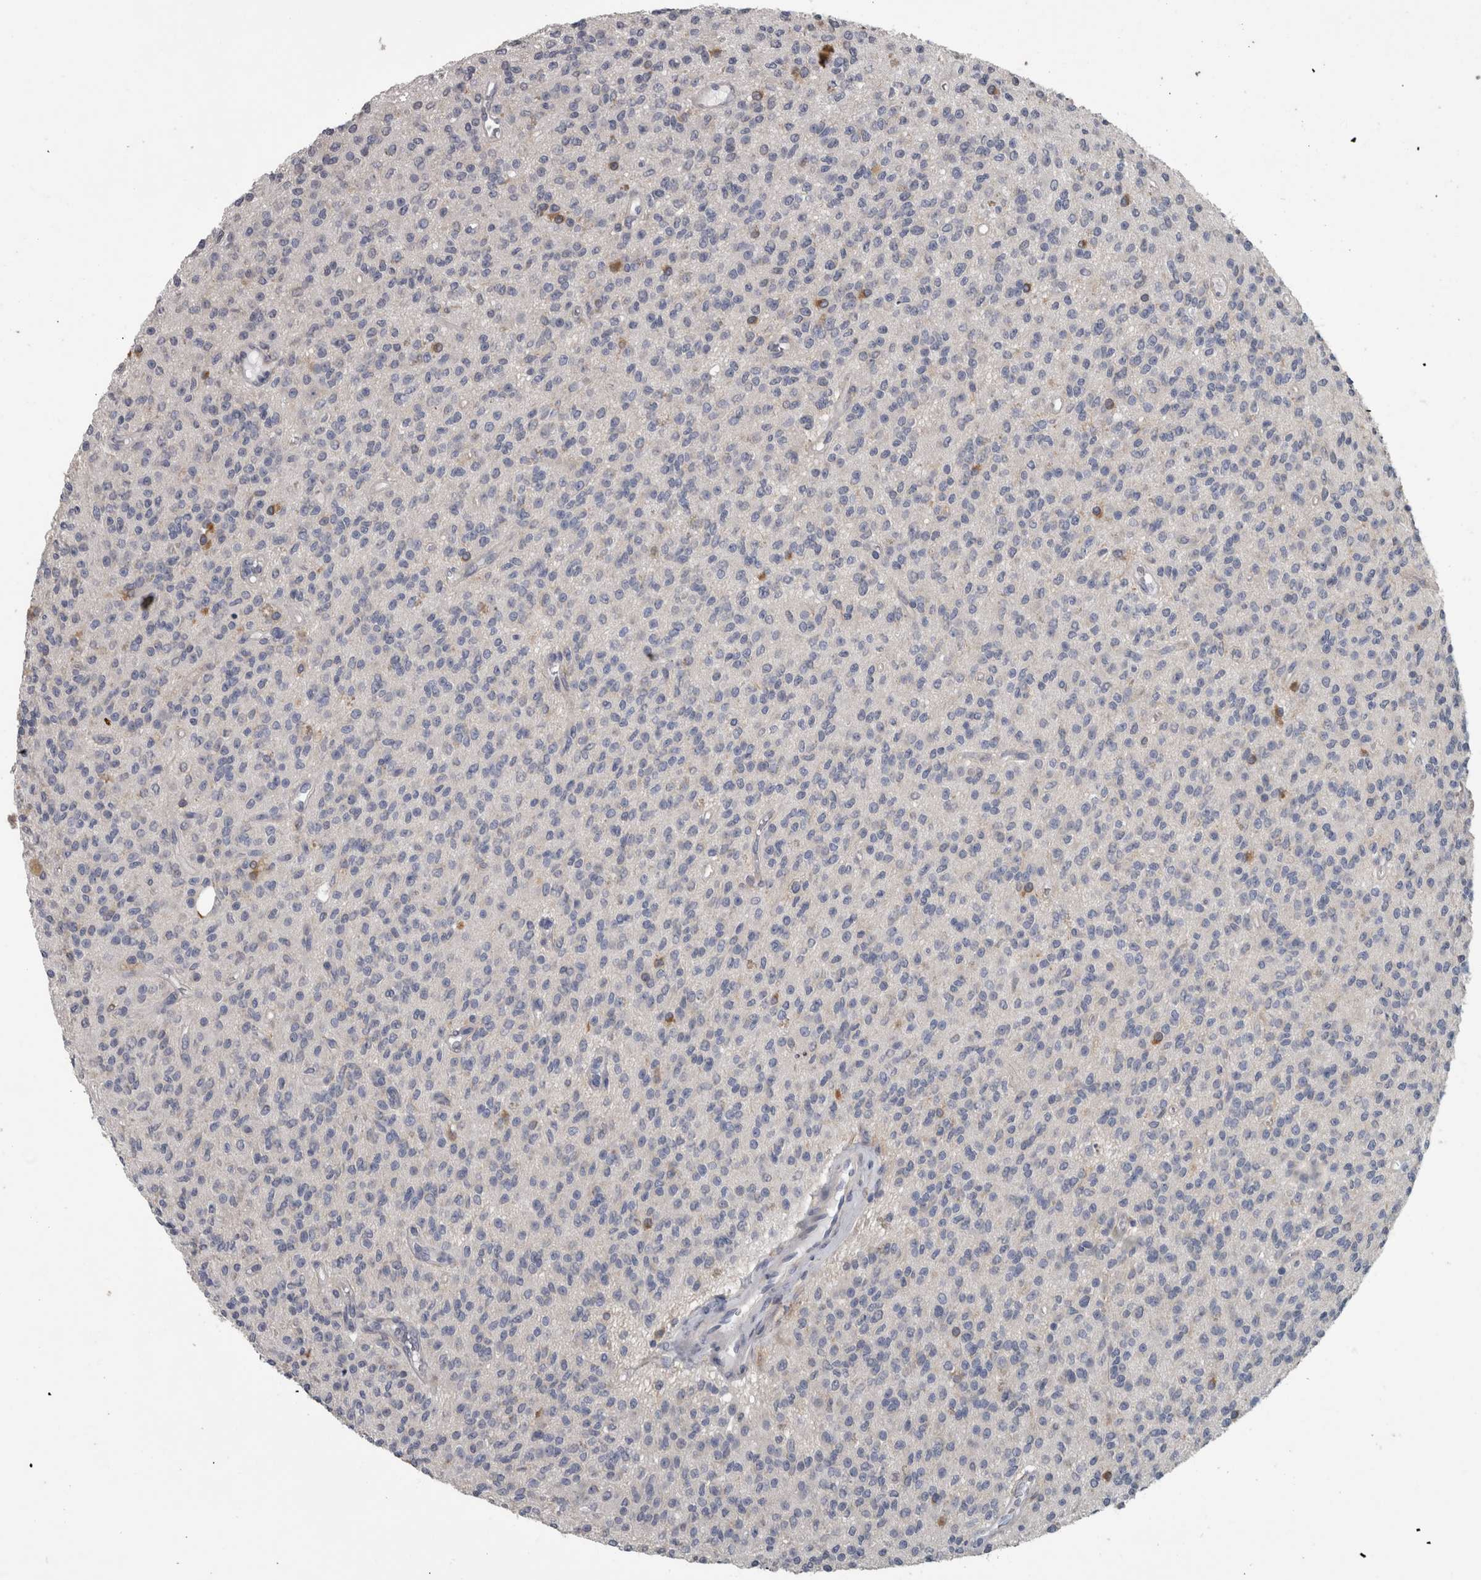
{"staining": {"intensity": "negative", "quantity": "none", "location": "none"}, "tissue": "glioma", "cell_type": "Tumor cells", "image_type": "cancer", "snomed": [{"axis": "morphology", "description": "Glioma, malignant, High grade"}, {"axis": "topography", "description": "Brain"}], "caption": "This image is of high-grade glioma (malignant) stained with immunohistochemistry (IHC) to label a protein in brown with the nuclei are counter-stained blue. There is no staining in tumor cells. (Immunohistochemistry, brightfield microscopy, high magnification).", "gene": "EFEMP2", "patient": {"sex": "male", "age": 34}}